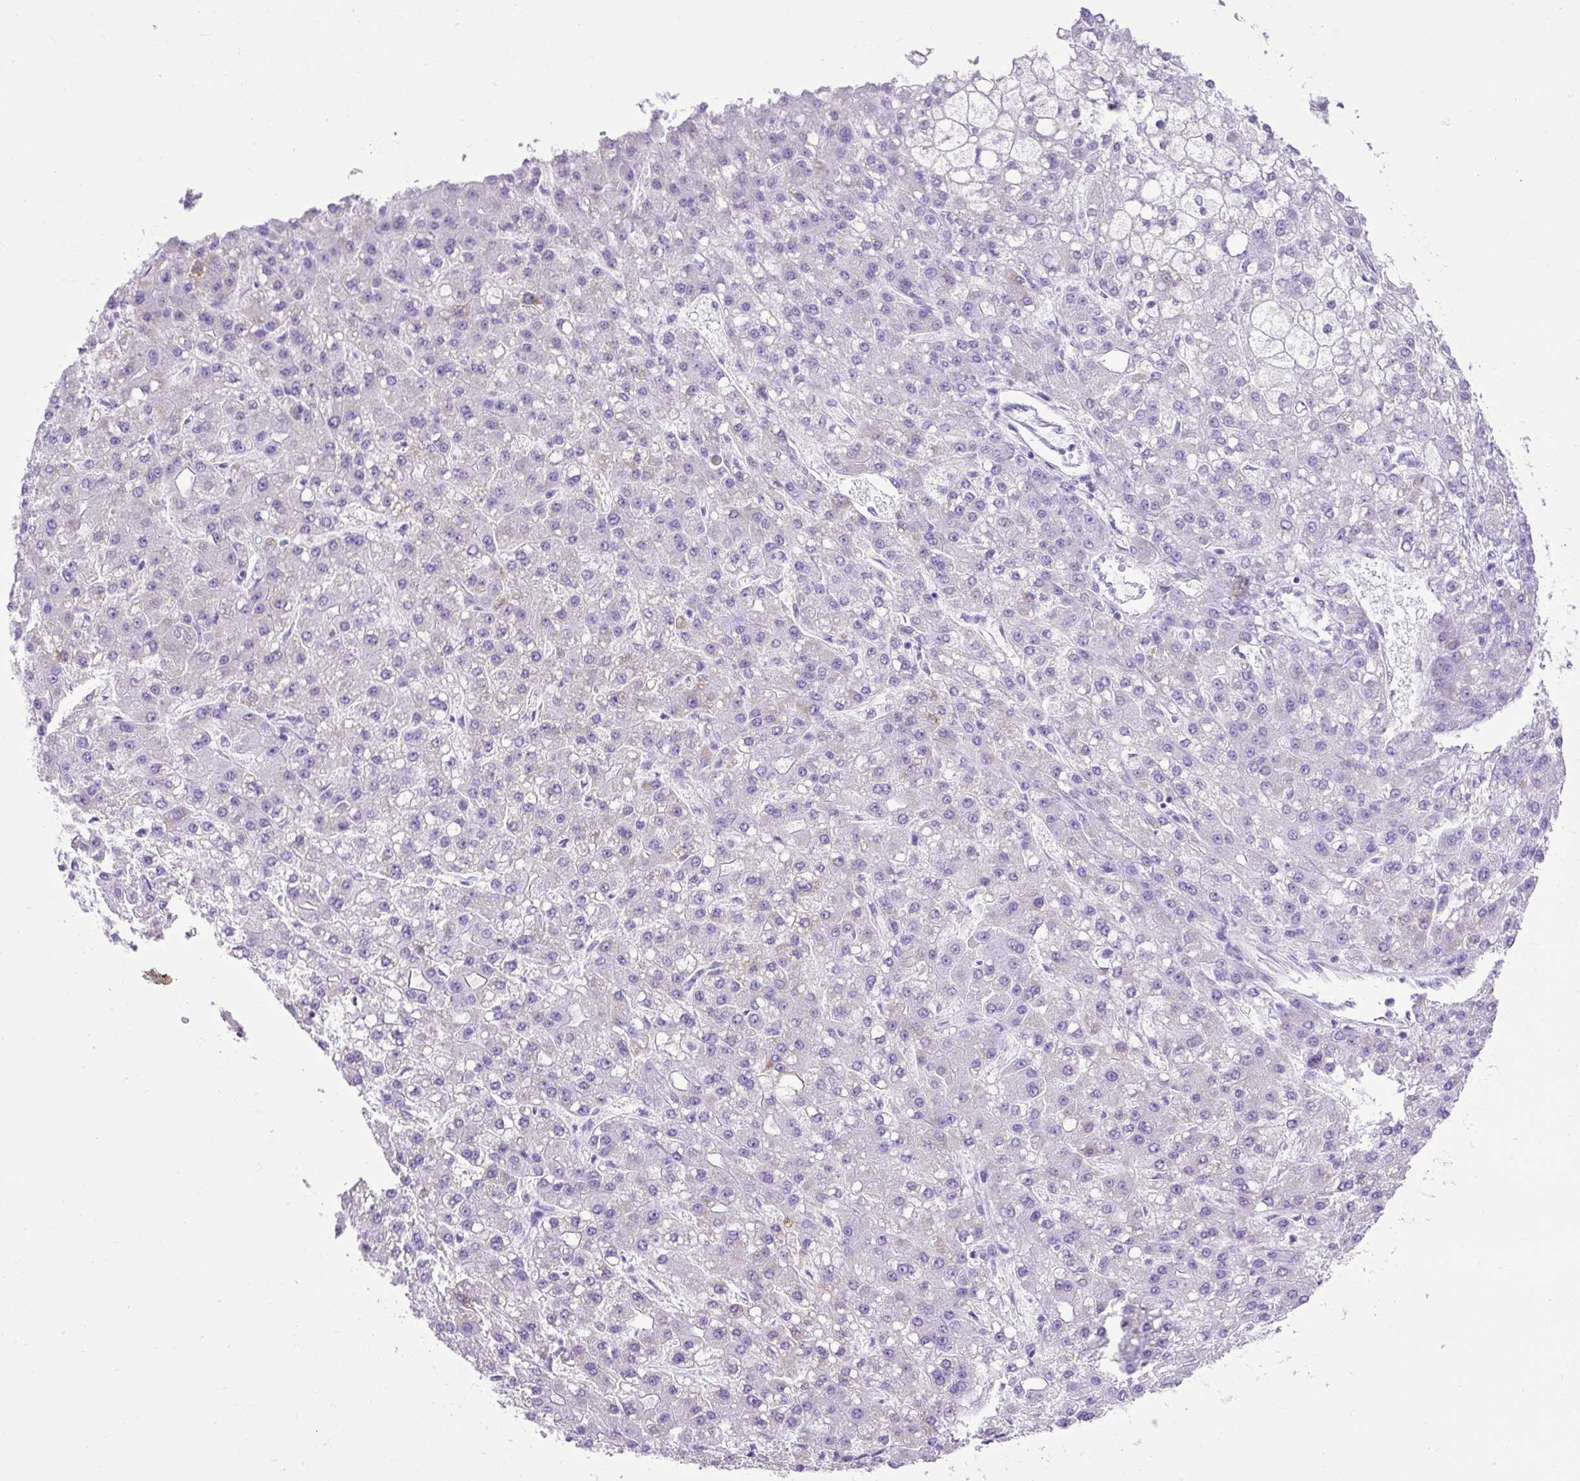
{"staining": {"intensity": "negative", "quantity": "none", "location": "none"}, "tissue": "liver cancer", "cell_type": "Tumor cells", "image_type": "cancer", "snomed": [{"axis": "morphology", "description": "Carcinoma, Hepatocellular, NOS"}, {"axis": "topography", "description": "Liver"}], "caption": "Immunohistochemical staining of hepatocellular carcinoma (liver) exhibits no significant staining in tumor cells.", "gene": "KRT12", "patient": {"sex": "male", "age": 67}}